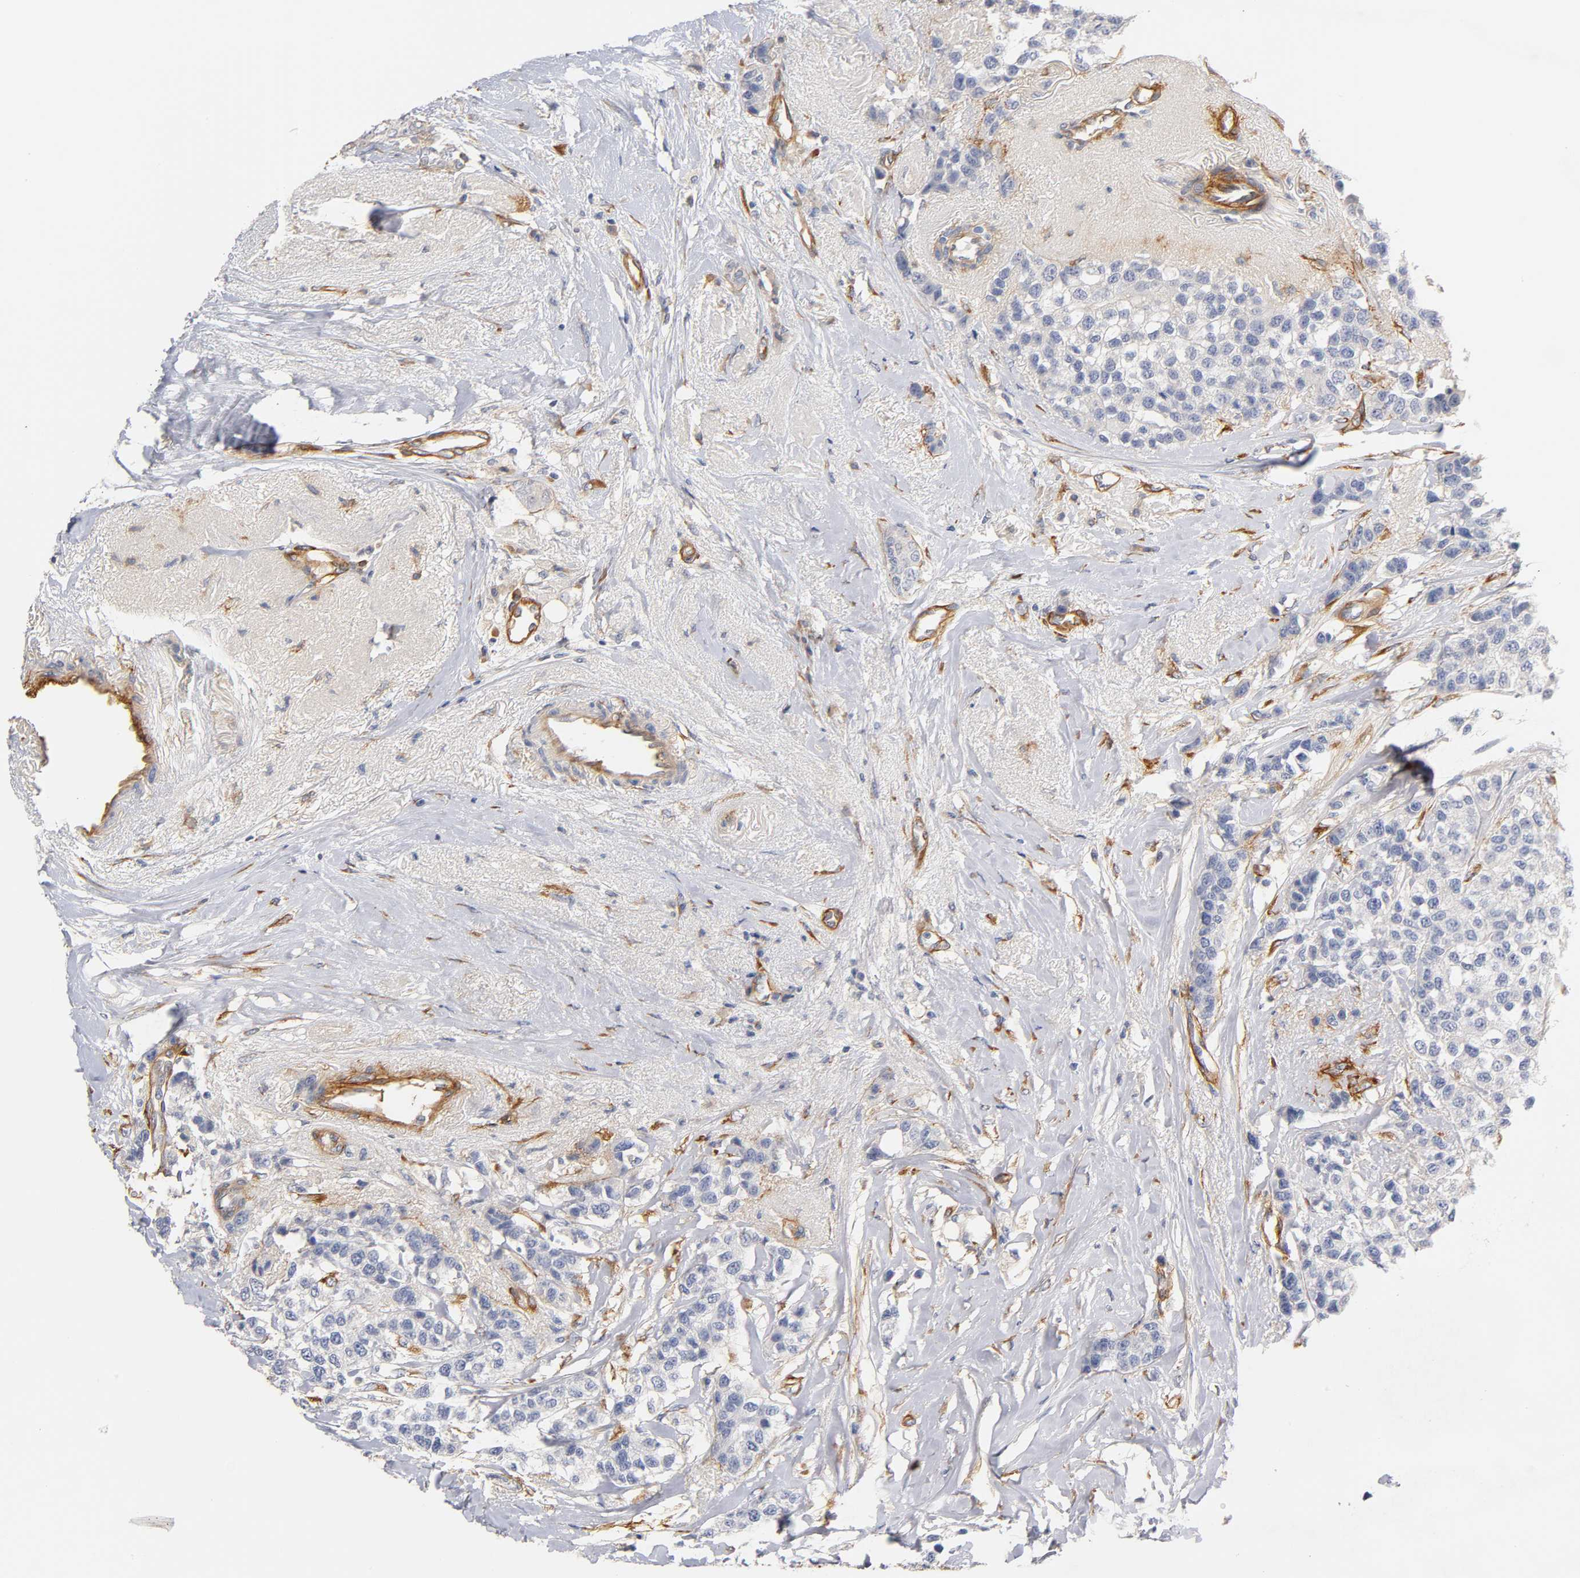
{"staining": {"intensity": "negative", "quantity": "none", "location": "none"}, "tissue": "breast cancer", "cell_type": "Tumor cells", "image_type": "cancer", "snomed": [{"axis": "morphology", "description": "Duct carcinoma"}, {"axis": "topography", "description": "Breast"}], "caption": "Immunohistochemical staining of invasive ductal carcinoma (breast) shows no significant positivity in tumor cells.", "gene": "LAMB1", "patient": {"sex": "female", "age": 51}}